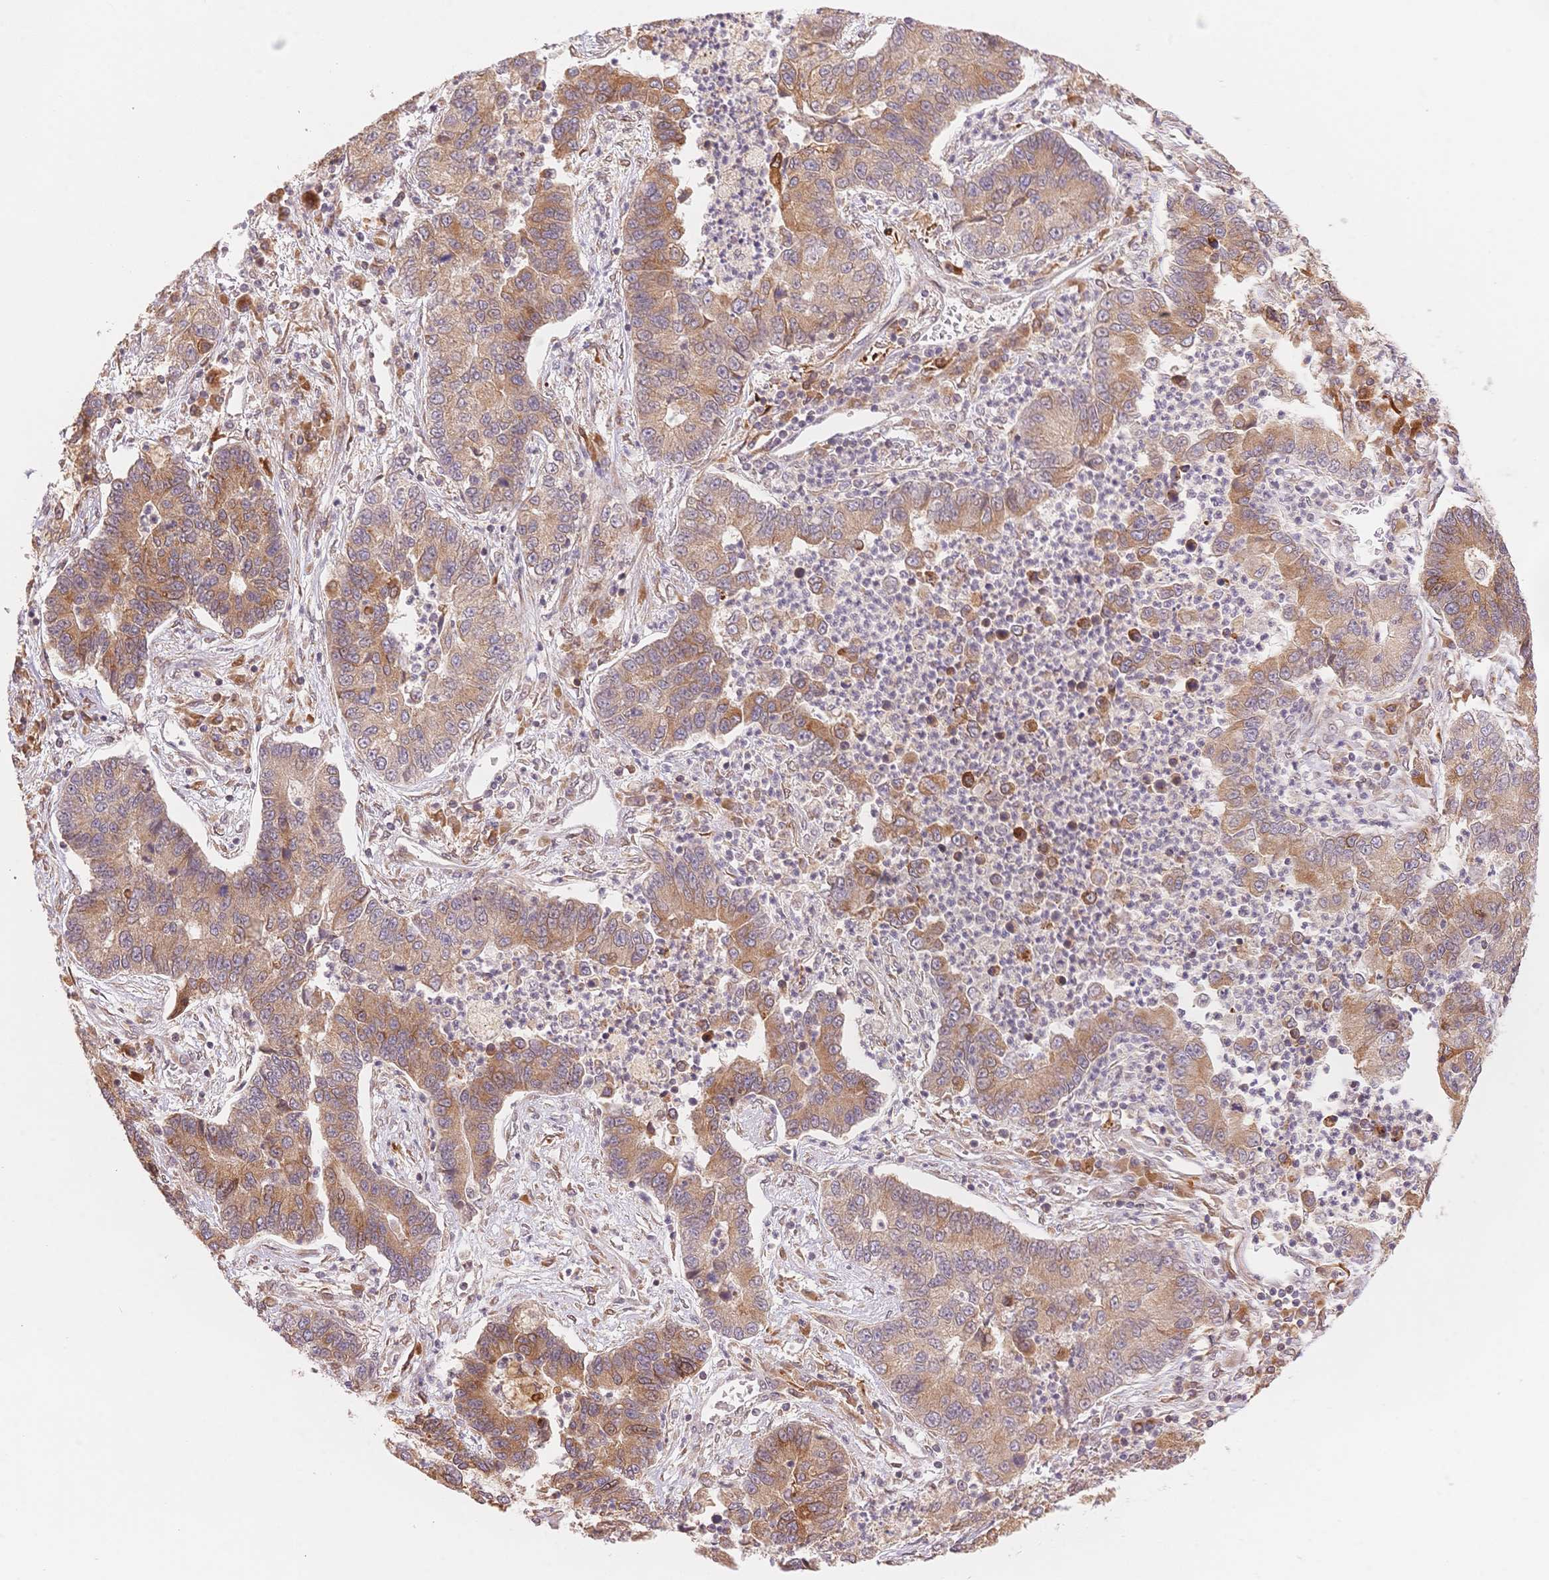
{"staining": {"intensity": "moderate", "quantity": ">75%", "location": "cytoplasmic/membranous"}, "tissue": "lung cancer", "cell_type": "Tumor cells", "image_type": "cancer", "snomed": [{"axis": "morphology", "description": "Adenocarcinoma, NOS"}, {"axis": "topography", "description": "Lung"}], "caption": "This image reveals lung cancer (adenocarcinoma) stained with immunohistochemistry (IHC) to label a protein in brown. The cytoplasmic/membranous of tumor cells show moderate positivity for the protein. Nuclei are counter-stained blue.", "gene": "STK39", "patient": {"sex": "female", "age": 57}}